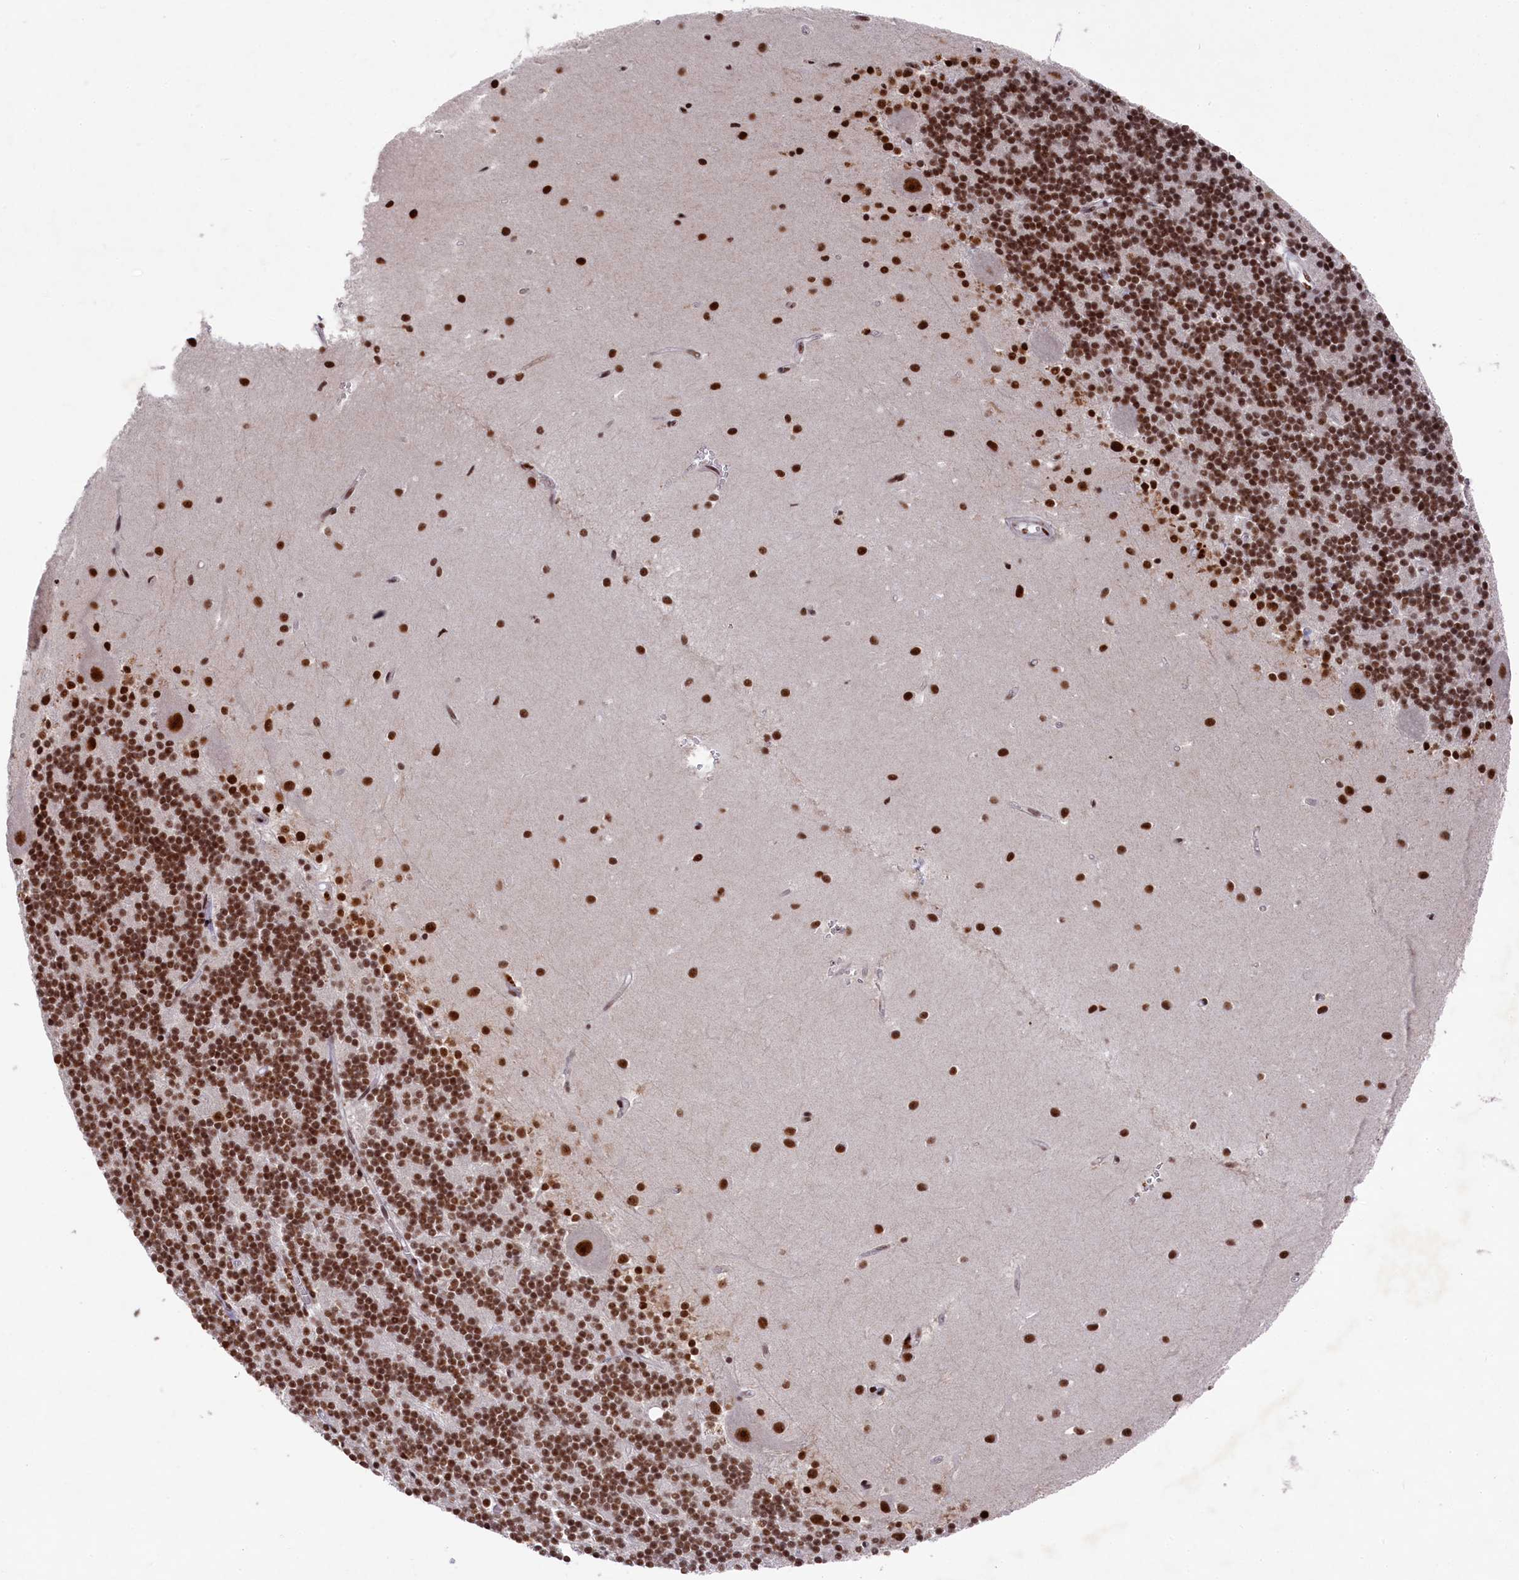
{"staining": {"intensity": "strong", "quantity": ">75%", "location": "nuclear"}, "tissue": "cerebellum", "cell_type": "Cells in granular layer", "image_type": "normal", "snomed": [{"axis": "morphology", "description": "Normal tissue, NOS"}, {"axis": "topography", "description": "Cerebellum"}], "caption": "Approximately >75% of cells in granular layer in normal human cerebellum show strong nuclear protein expression as visualized by brown immunohistochemical staining.", "gene": "PRPF31", "patient": {"sex": "male", "age": 54}}